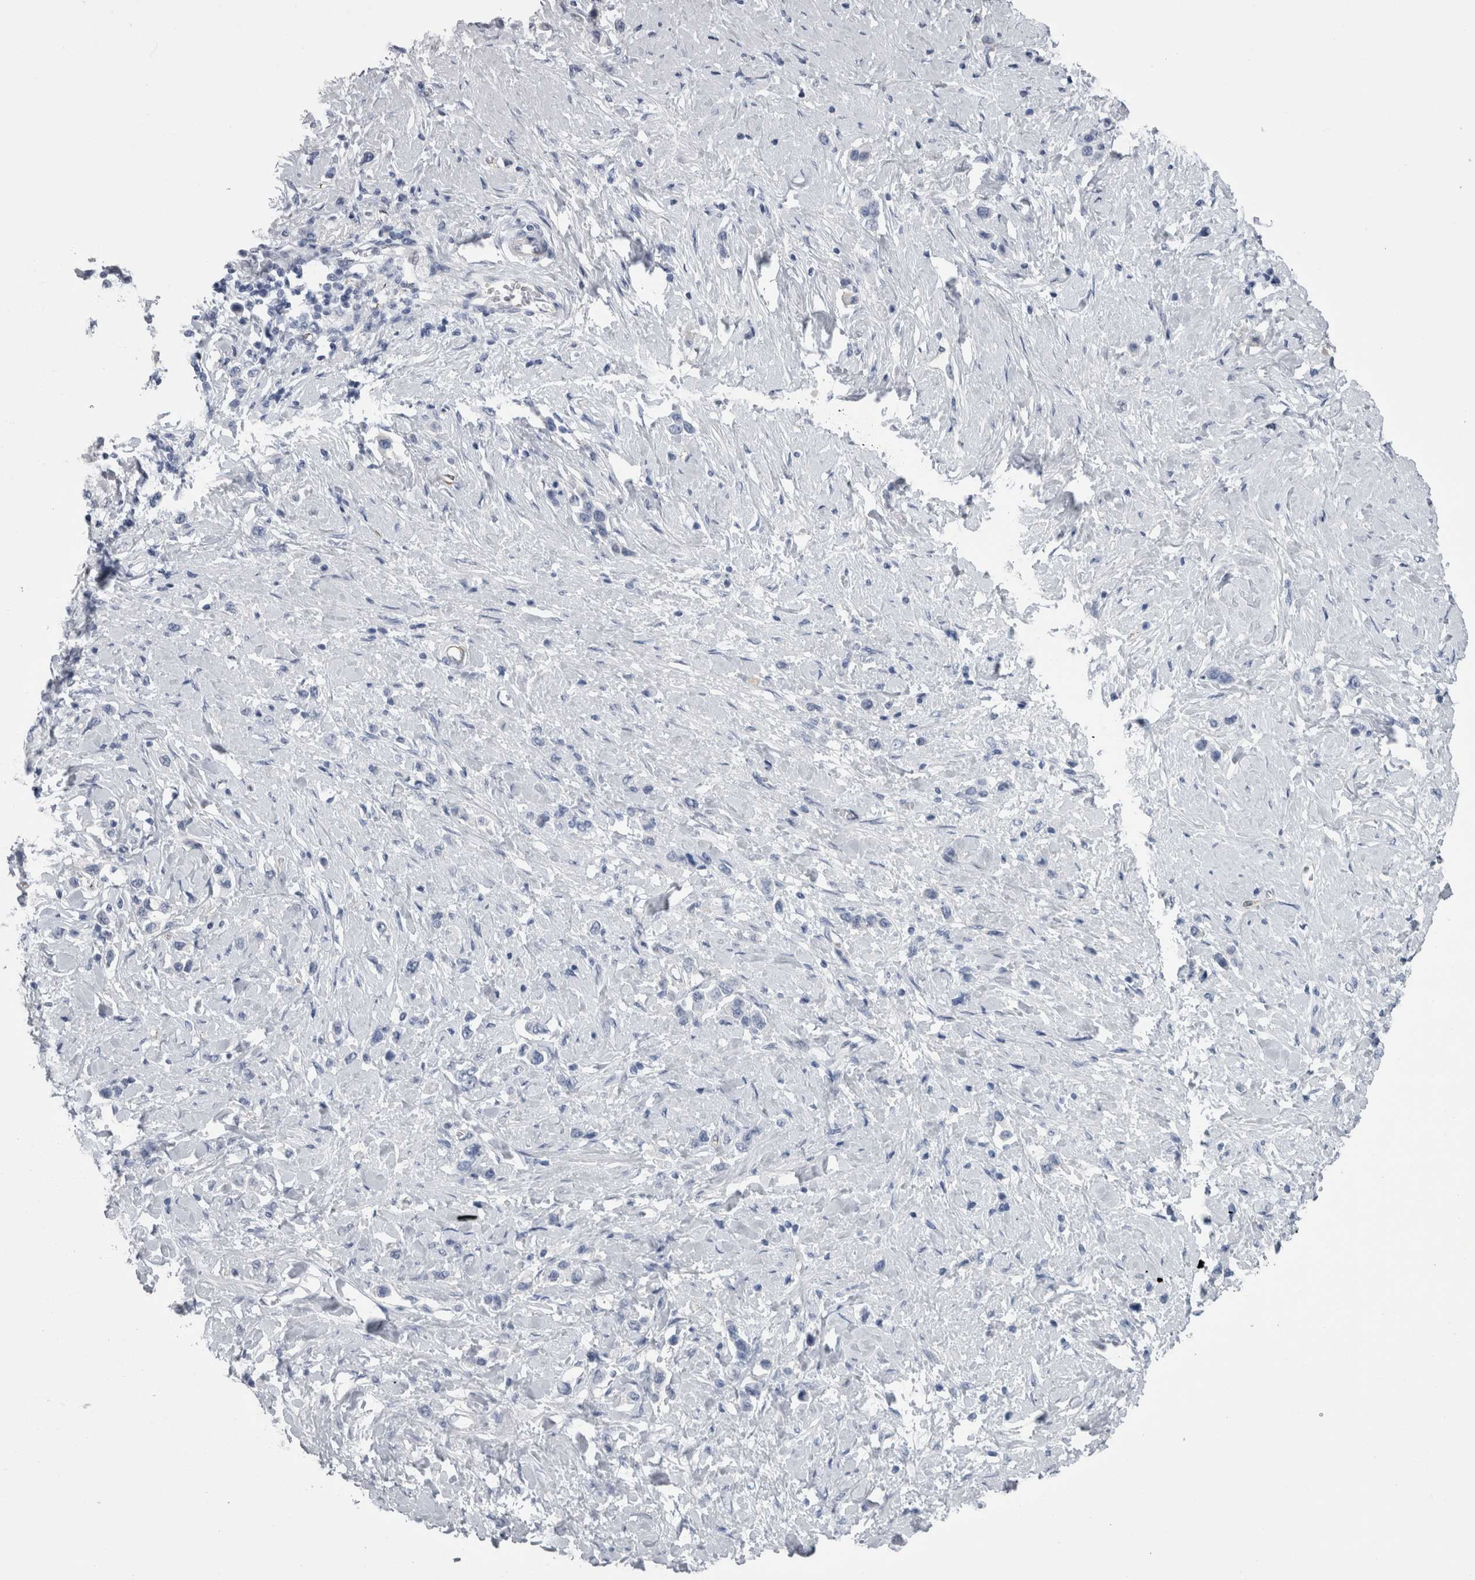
{"staining": {"intensity": "negative", "quantity": "none", "location": "none"}, "tissue": "stomach cancer", "cell_type": "Tumor cells", "image_type": "cancer", "snomed": [{"axis": "morphology", "description": "Adenocarcinoma, NOS"}, {"axis": "topography", "description": "Stomach"}], "caption": "Protein analysis of stomach cancer demonstrates no significant staining in tumor cells.", "gene": "VWDE", "patient": {"sex": "female", "age": 65}}